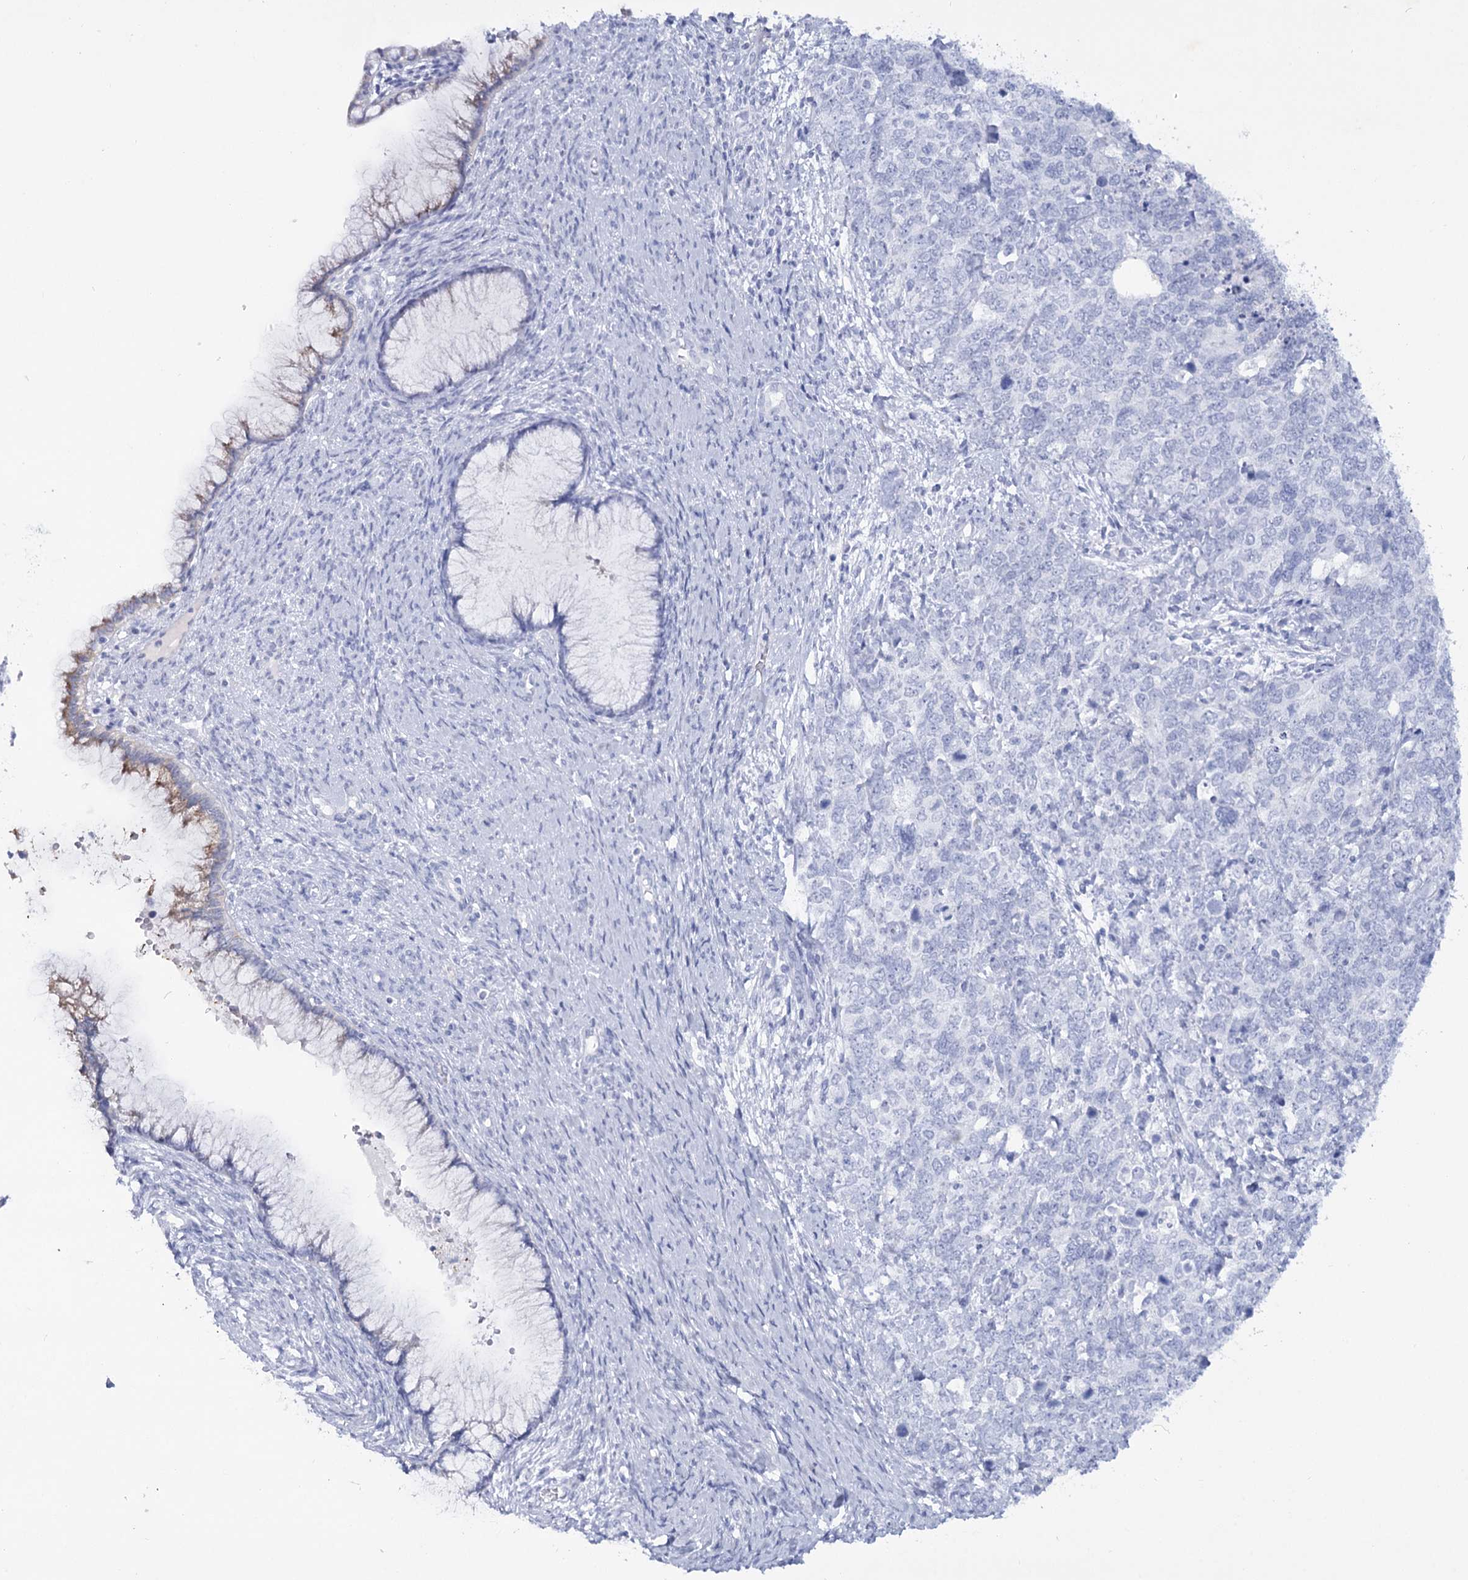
{"staining": {"intensity": "negative", "quantity": "none", "location": "none"}, "tissue": "cervical cancer", "cell_type": "Tumor cells", "image_type": "cancer", "snomed": [{"axis": "morphology", "description": "Squamous cell carcinoma, NOS"}, {"axis": "topography", "description": "Cervix"}], "caption": "A micrograph of cervical cancer stained for a protein exhibits no brown staining in tumor cells. (Brightfield microscopy of DAB IHC at high magnification).", "gene": "RNF186", "patient": {"sex": "female", "age": 63}}